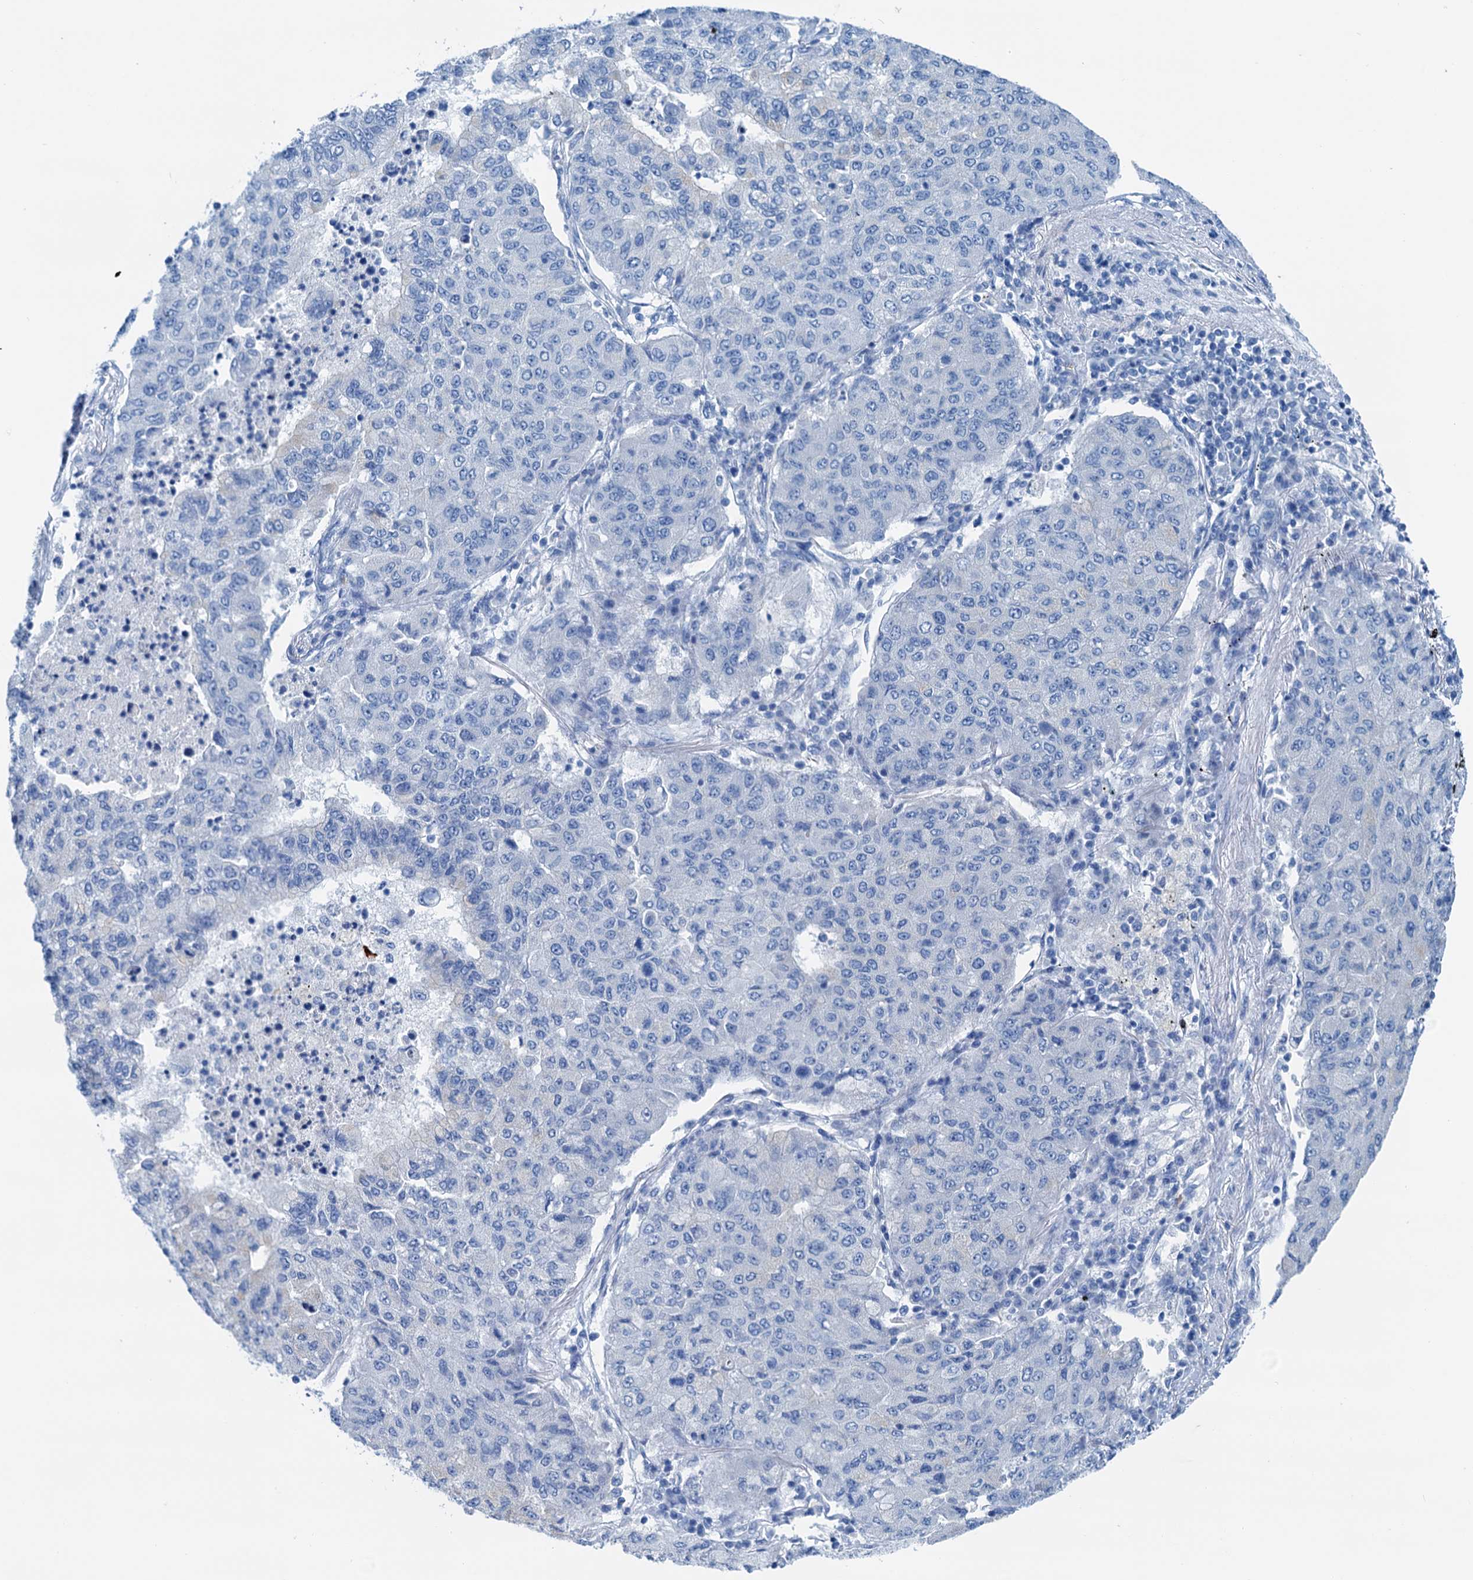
{"staining": {"intensity": "negative", "quantity": "none", "location": "none"}, "tissue": "lung cancer", "cell_type": "Tumor cells", "image_type": "cancer", "snomed": [{"axis": "morphology", "description": "Squamous cell carcinoma, NOS"}, {"axis": "topography", "description": "Lung"}], "caption": "Photomicrograph shows no protein positivity in tumor cells of squamous cell carcinoma (lung) tissue.", "gene": "KNDC1", "patient": {"sex": "male", "age": 74}}